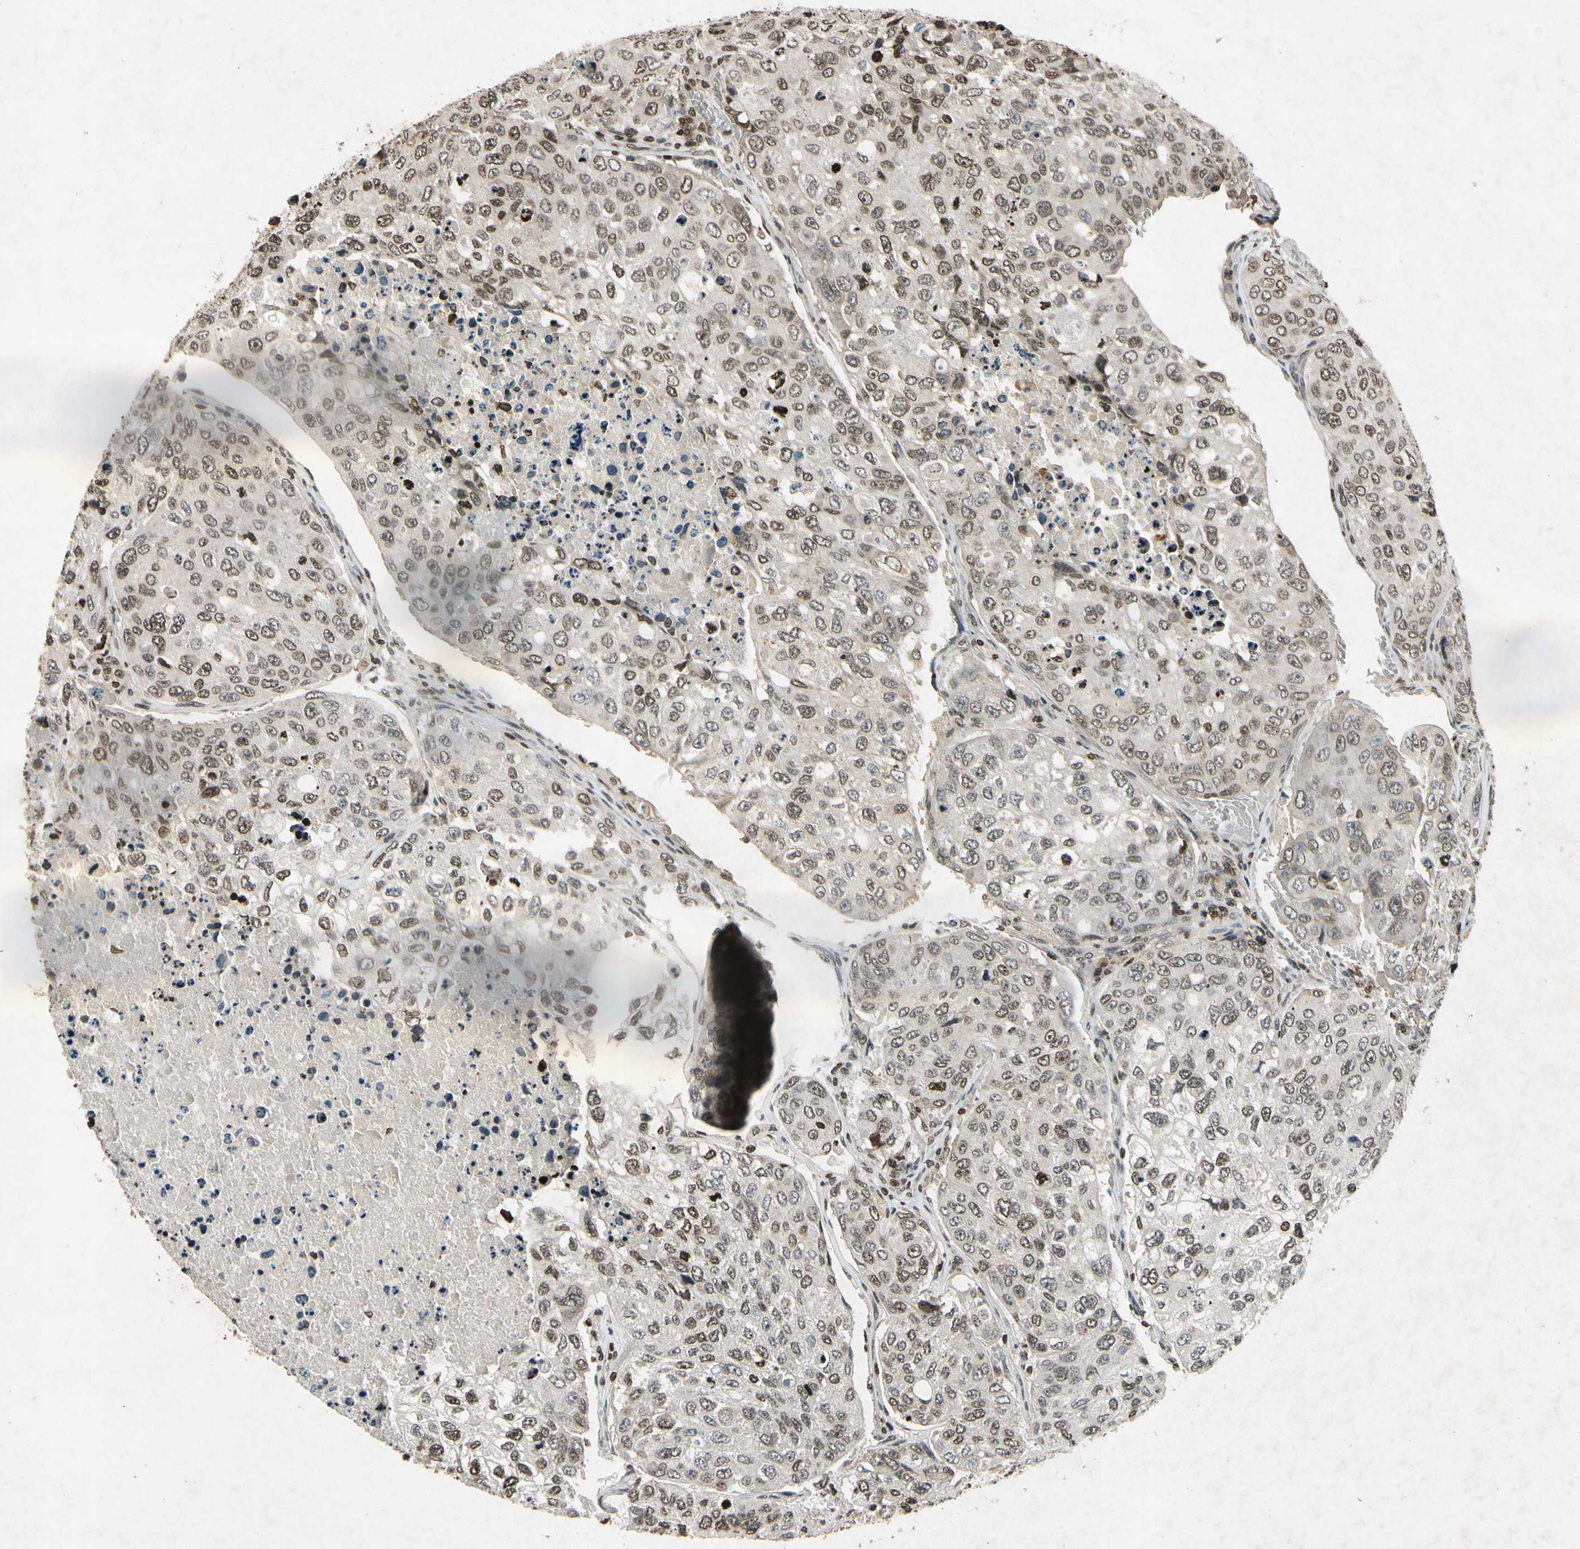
{"staining": {"intensity": "moderate", "quantity": ">75%", "location": "nuclear"}, "tissue": "urothelial cancer", "cell_type": "Tumor cells", "image_type": "cancer", "snomed": [{"axis": "morphology", "description": "Urothelial carcinoma, High grade"}, {"axis": "topography", "description": "Lymph node"}, {"axis": "topography", "description": "Urinary bladder"}], "caption": "Urothelial cancer stained with DAB immunohistochemistry (IHC) demonstrates medium levels of moderate nuclear positivity in about >75% of tumor cells. Nuclei are stained in blue.", "gene": "HOXB3", "patient": {"sex": "male", "age": 51}}